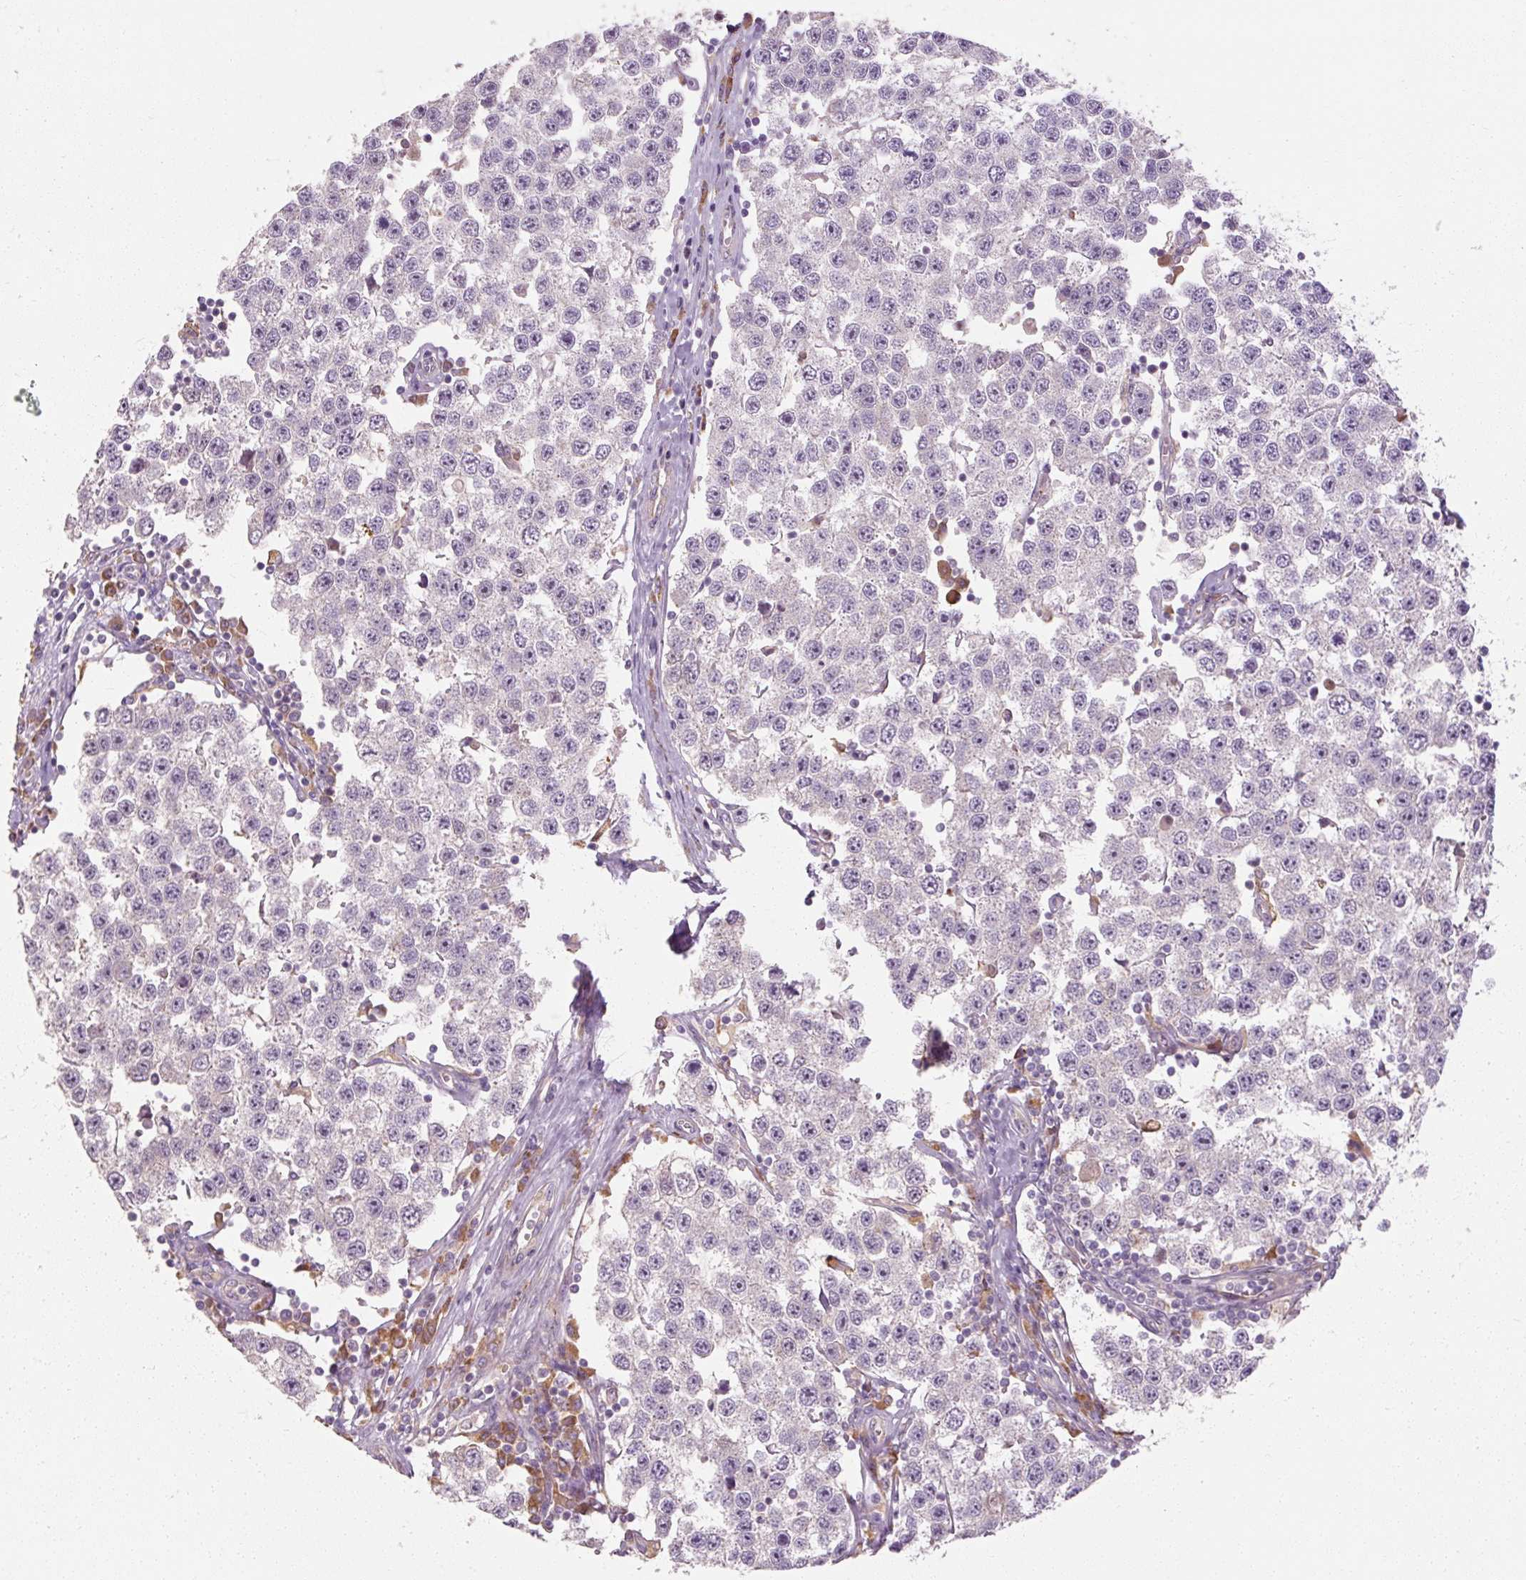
{"staining": {"intensity": "negative", "quantity": "none", "location": "none"}, "tissue": "testis cancer", "cell_type": "Tumor cells", "image_type": "cancer", "snomed": [{"axis": "morphology", "description": "Seminoma, NOS"}, {"axis": "topography", "description": "Testis"}], "caption": "Tumor cells show no significant protein positivity in testis seminoma. (Stains: DAB (3,3'-diaminobenzidine) IHC with hematoxylin counter stain, Microscopy: brightfield microscopy at high magnification).", "gene": "TBC1D4", "patient": {"sex": "male", "age": 34}}